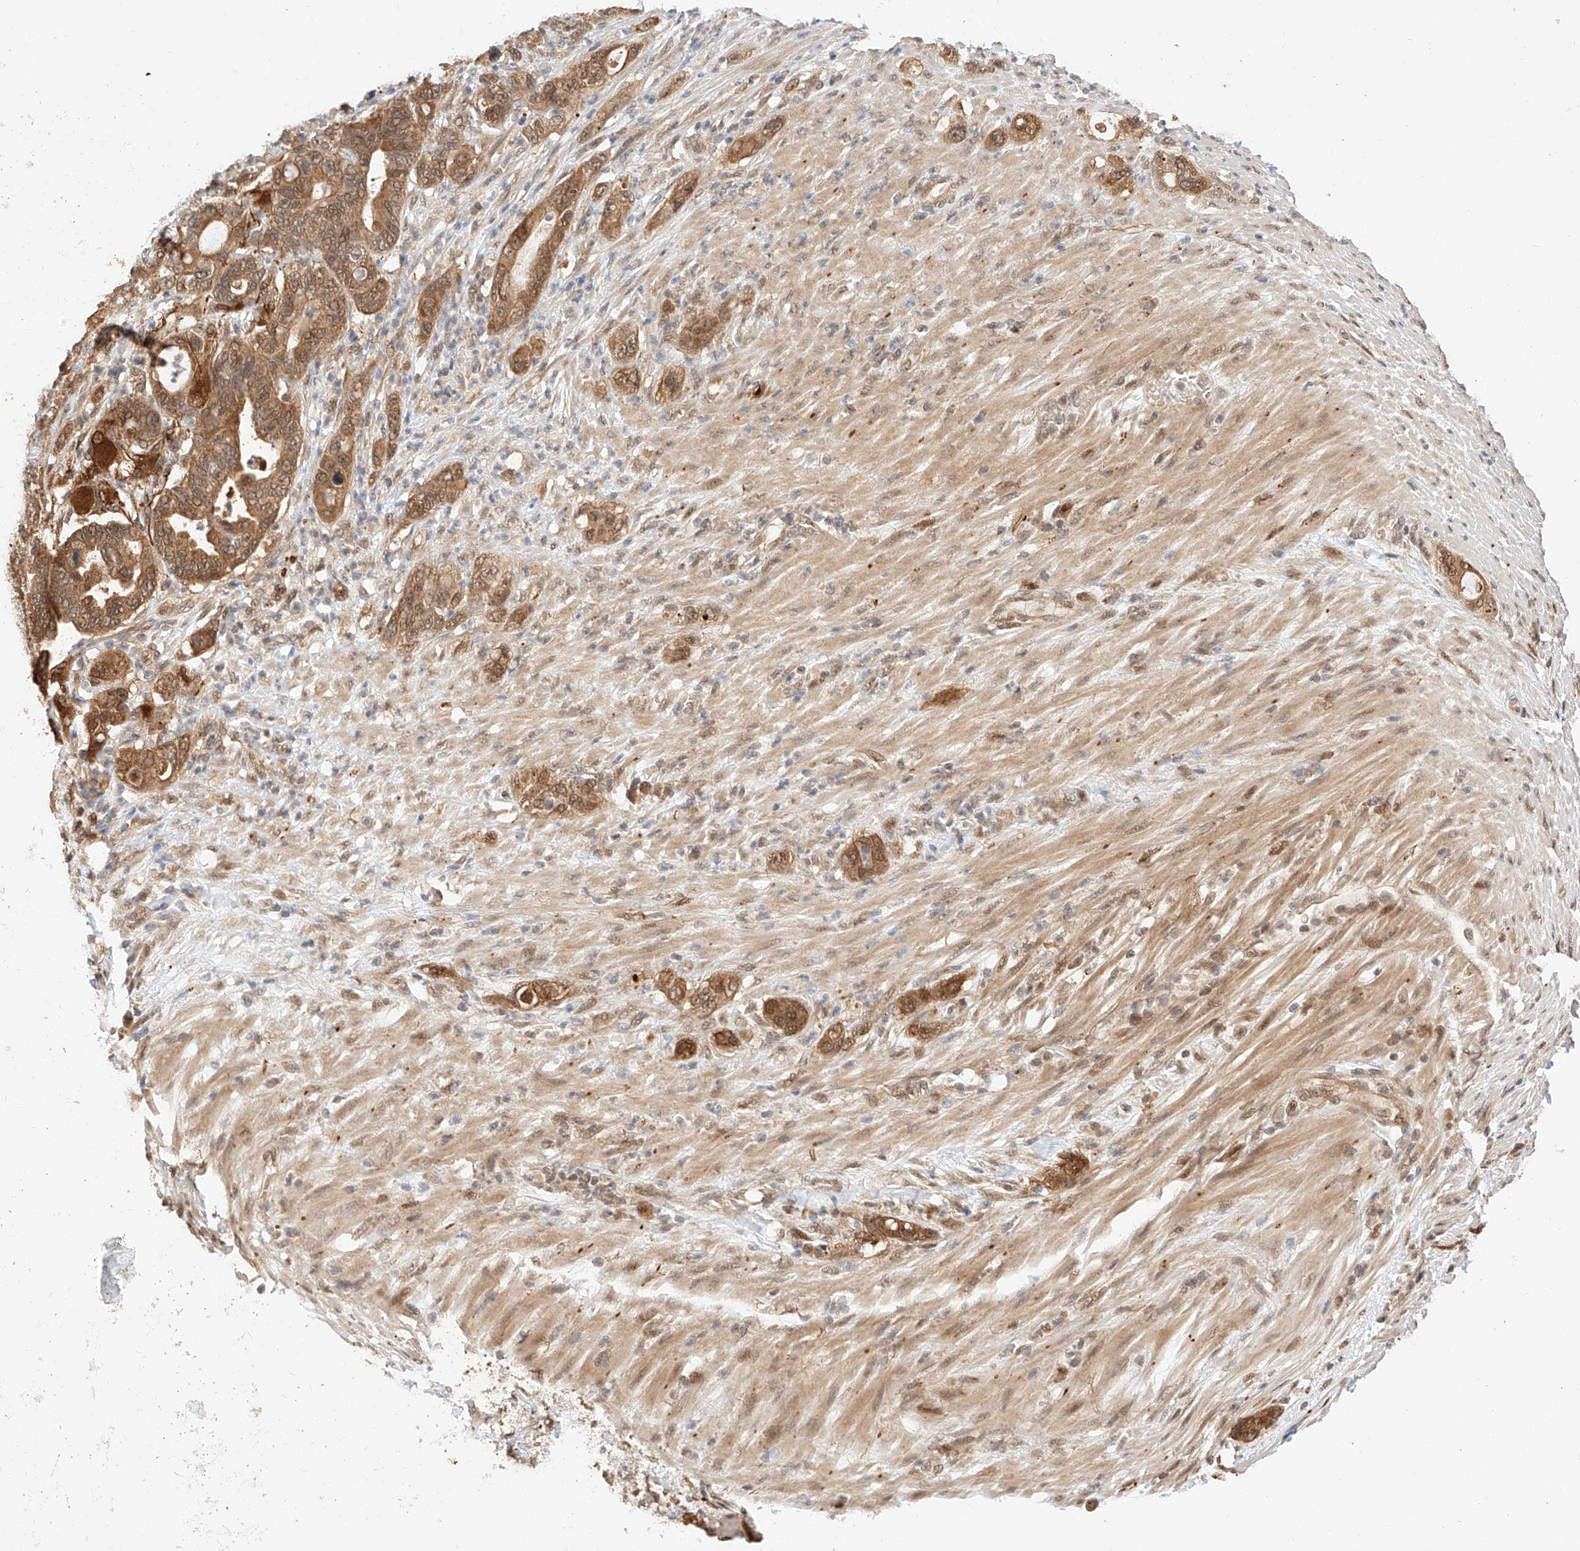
{"staining": {"intensity": "moderate", "quantity": ">75%", "location": "cytoplasmic/membranous,nuclear"}, "tissue": "pancreatic cancer", "cell_type": "Tumor cells", "image_type": "cancer", "snomed": [{"axis": "morphology", "description": "Adenocarcinoma, NOS"}, {"axis": "topography", "description": "Pancreas"}], "caption": "This is an image of immunohistochemistry staining of adenocarcinoma (pancreatic), which shows moderate positivity in the cytoplasmic/membranous and nuclear of tumor cells.", "gene": "EIF4H", "patient": {"sex": "female", "age": 71}}